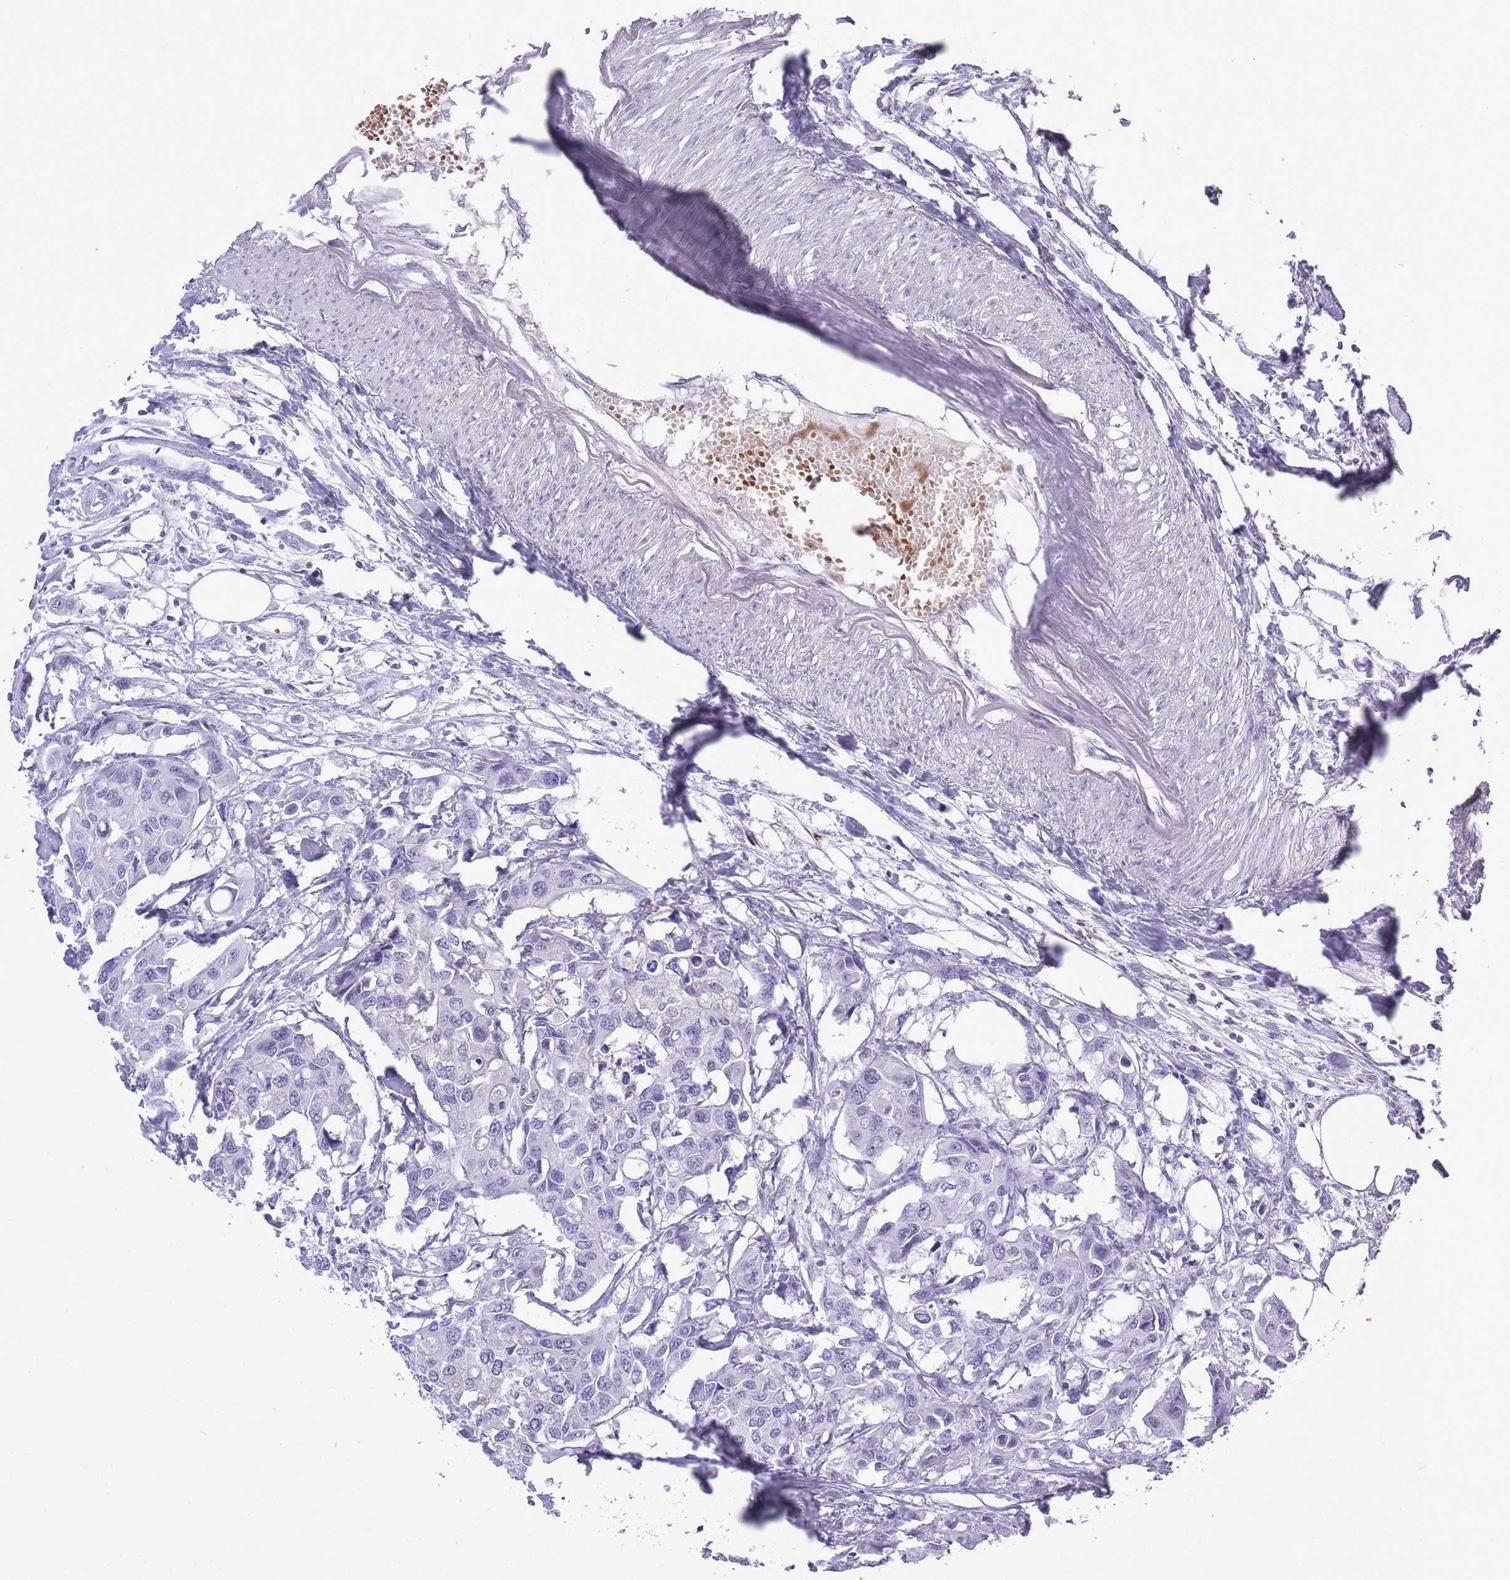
{"staining": {"intensity": "negative", "quantity": "none", "location": "none"}, "tissue": "colorectal cancer", "cell_type": "Tumor cells", "image_type": "cancer", "snomed": [{"axis": "morphology", "description": "Adenocarcinoma, NOS"}, {"axis": "topography", "description": "Colon"}], "caption": "This is an immunohistochemistry (IHC) micrograph of adenocarcinoma (colorectal). There is no staining in tumor cells.", "gene": "OR7C1", "patient": {"sex": "male", "age": 77}}